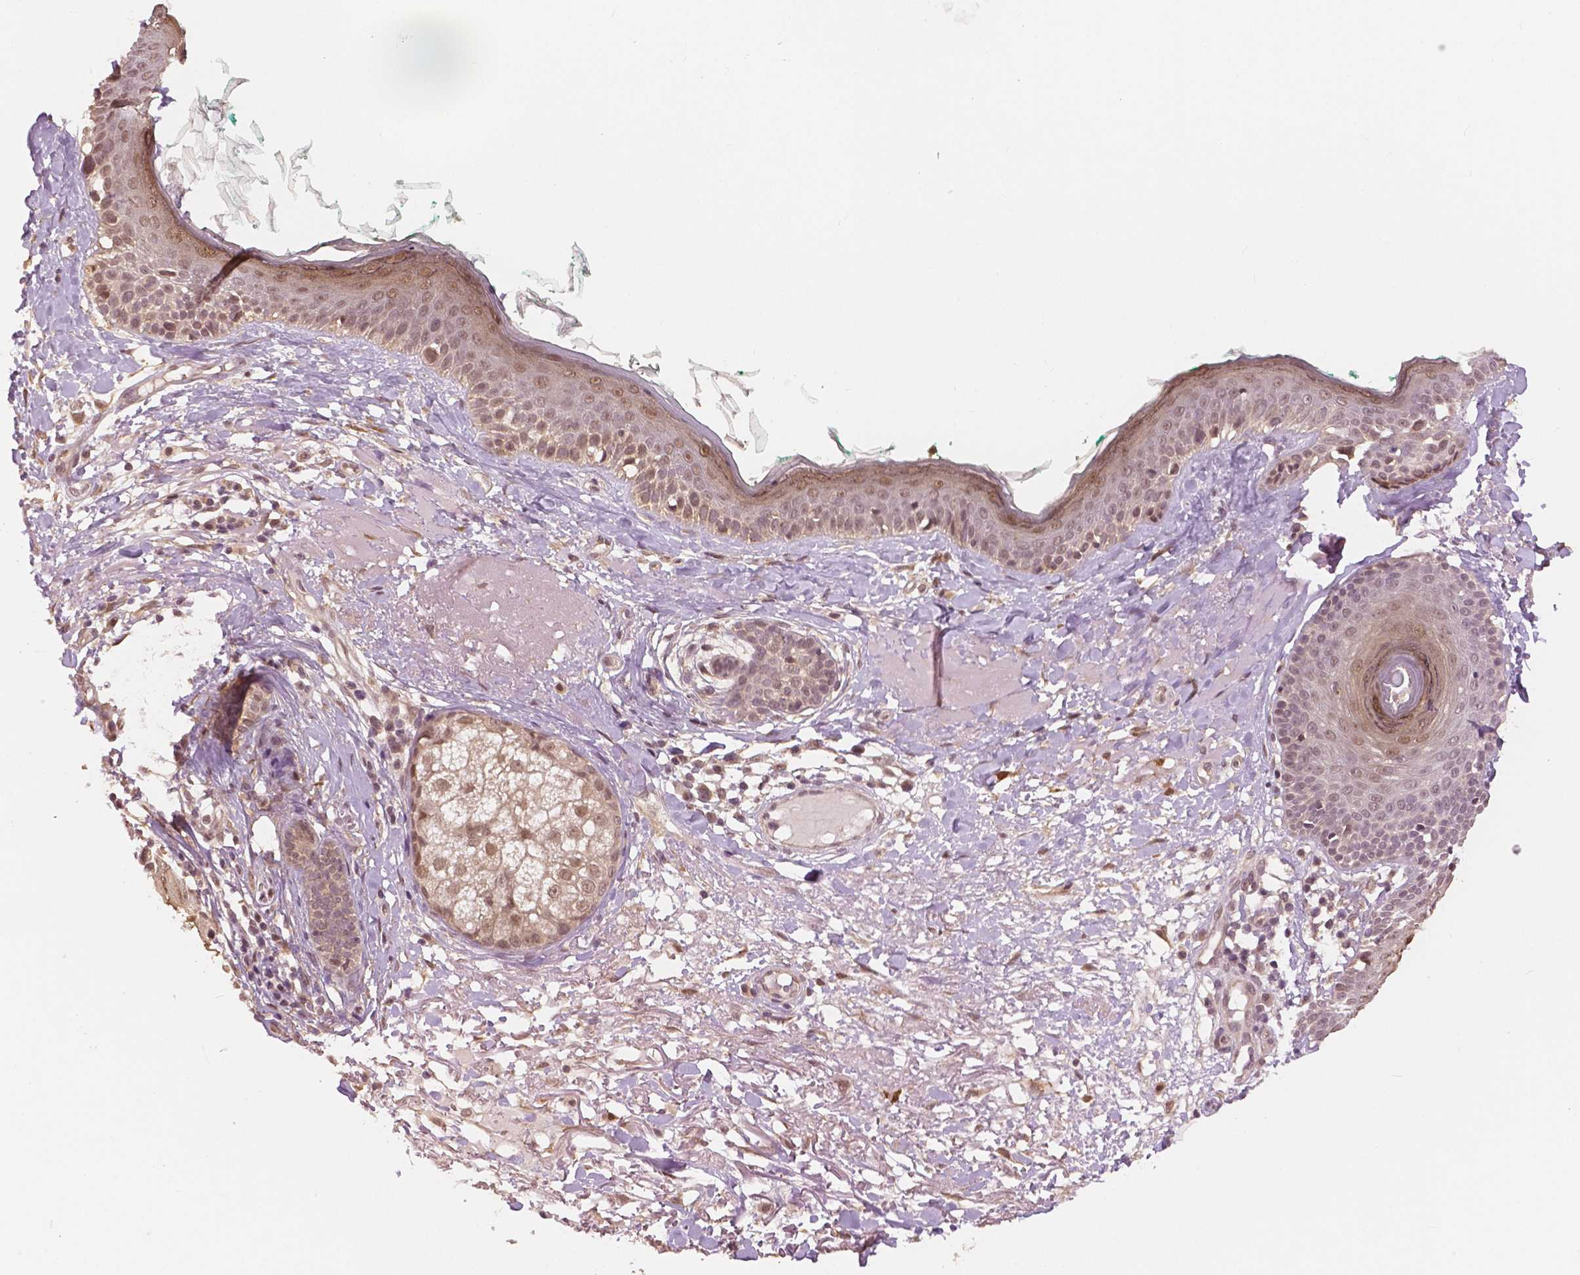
{"staining": {"intensity": "moderate", "quantity": "25%-75%", "location": "cytoplasmic/membranous,nuclear"}, "tissue": "skin", "cell_type": "Fibroblasts", "image_type": "normal", "snomed": [{"axis": "morphology", "description": "Normal tissue, NOS"}, {"axis": "topography", "description": "Skin"}], "caption": "High-magnification brightfield microscopy of normal skin stained with DAB (3,3'-diaminobenzidine) (brown) and counterstained with hematoxylin (blue). fibroblasts exhibit moderate cytoplasmic/membranous,nuclear staining is present in approximately25%-75% of cells. The protein of interest is shown in brown color, while the nuclei are stained blue.", "gene": "MAP1LC3B", "patient": {"sex": "male", "age": 73}}